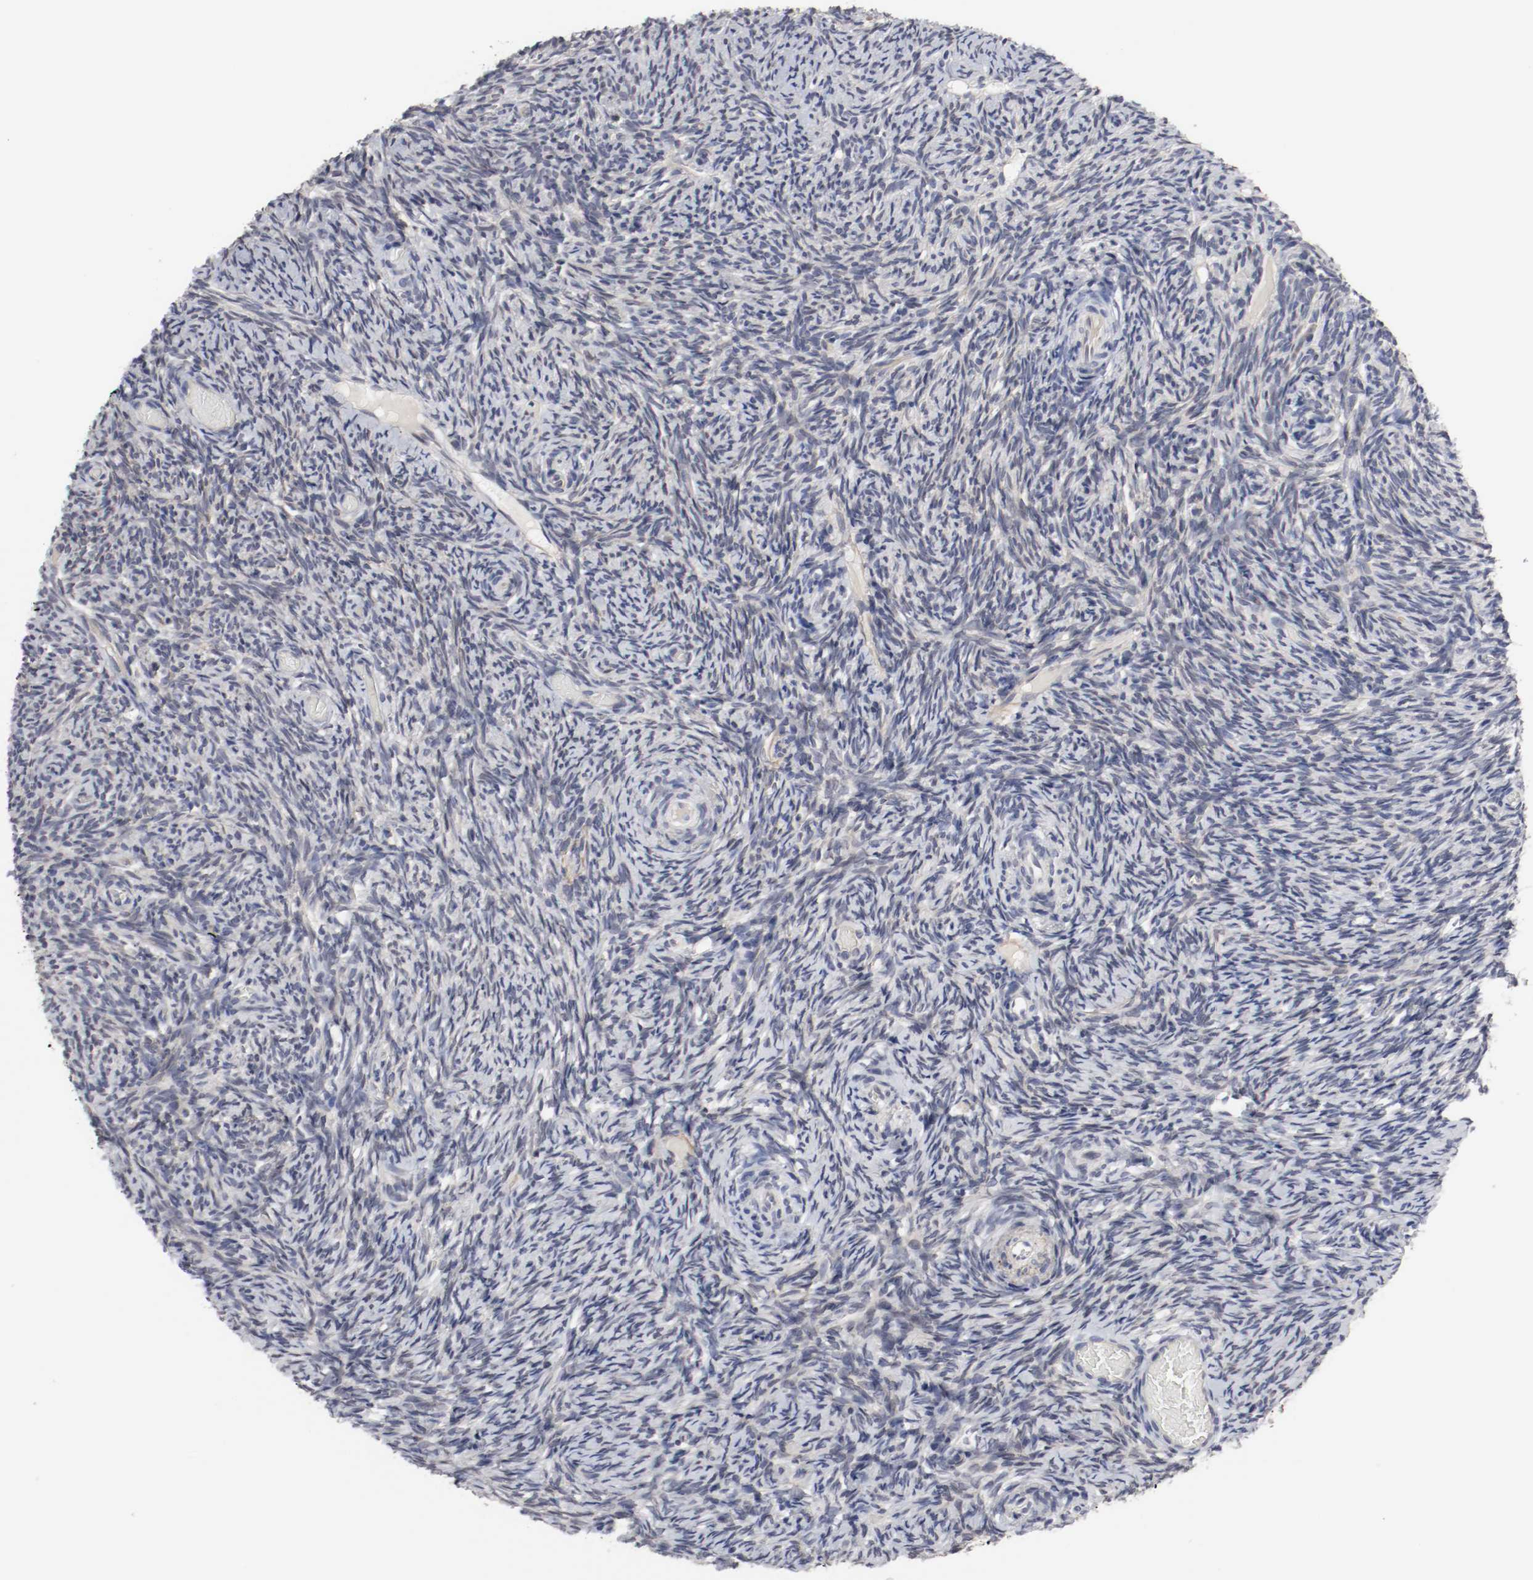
{"staining": {"intensity": "strong", "quantity": "25%-75%", "location": "cytoplasmic/membranous"}, "tissue": "ovary", "cell_type": "Follicle cells", "image_type": "normal", "snomed": [{"axis": "morphology", "description": "Normal tissue, NOS"}, {"axis": "topography", "description": "Ovary"}], "caption": "High-magnification brightfield microscopy of normal ovary stained with DAB (3,3'-diaminobenzidine) (brown) and counterstained with hematoxylin (blue). follicle cells exhibit strong cytoplasmic/membranous expression is appreciated in approximately25%-75% of cells. Using DAB (brown) and hematoxylin (blue) stains, captured at high magnification using brightfield microscopy.", "gene": "KIT", "patient": {"sex": "female", "age": 60}}